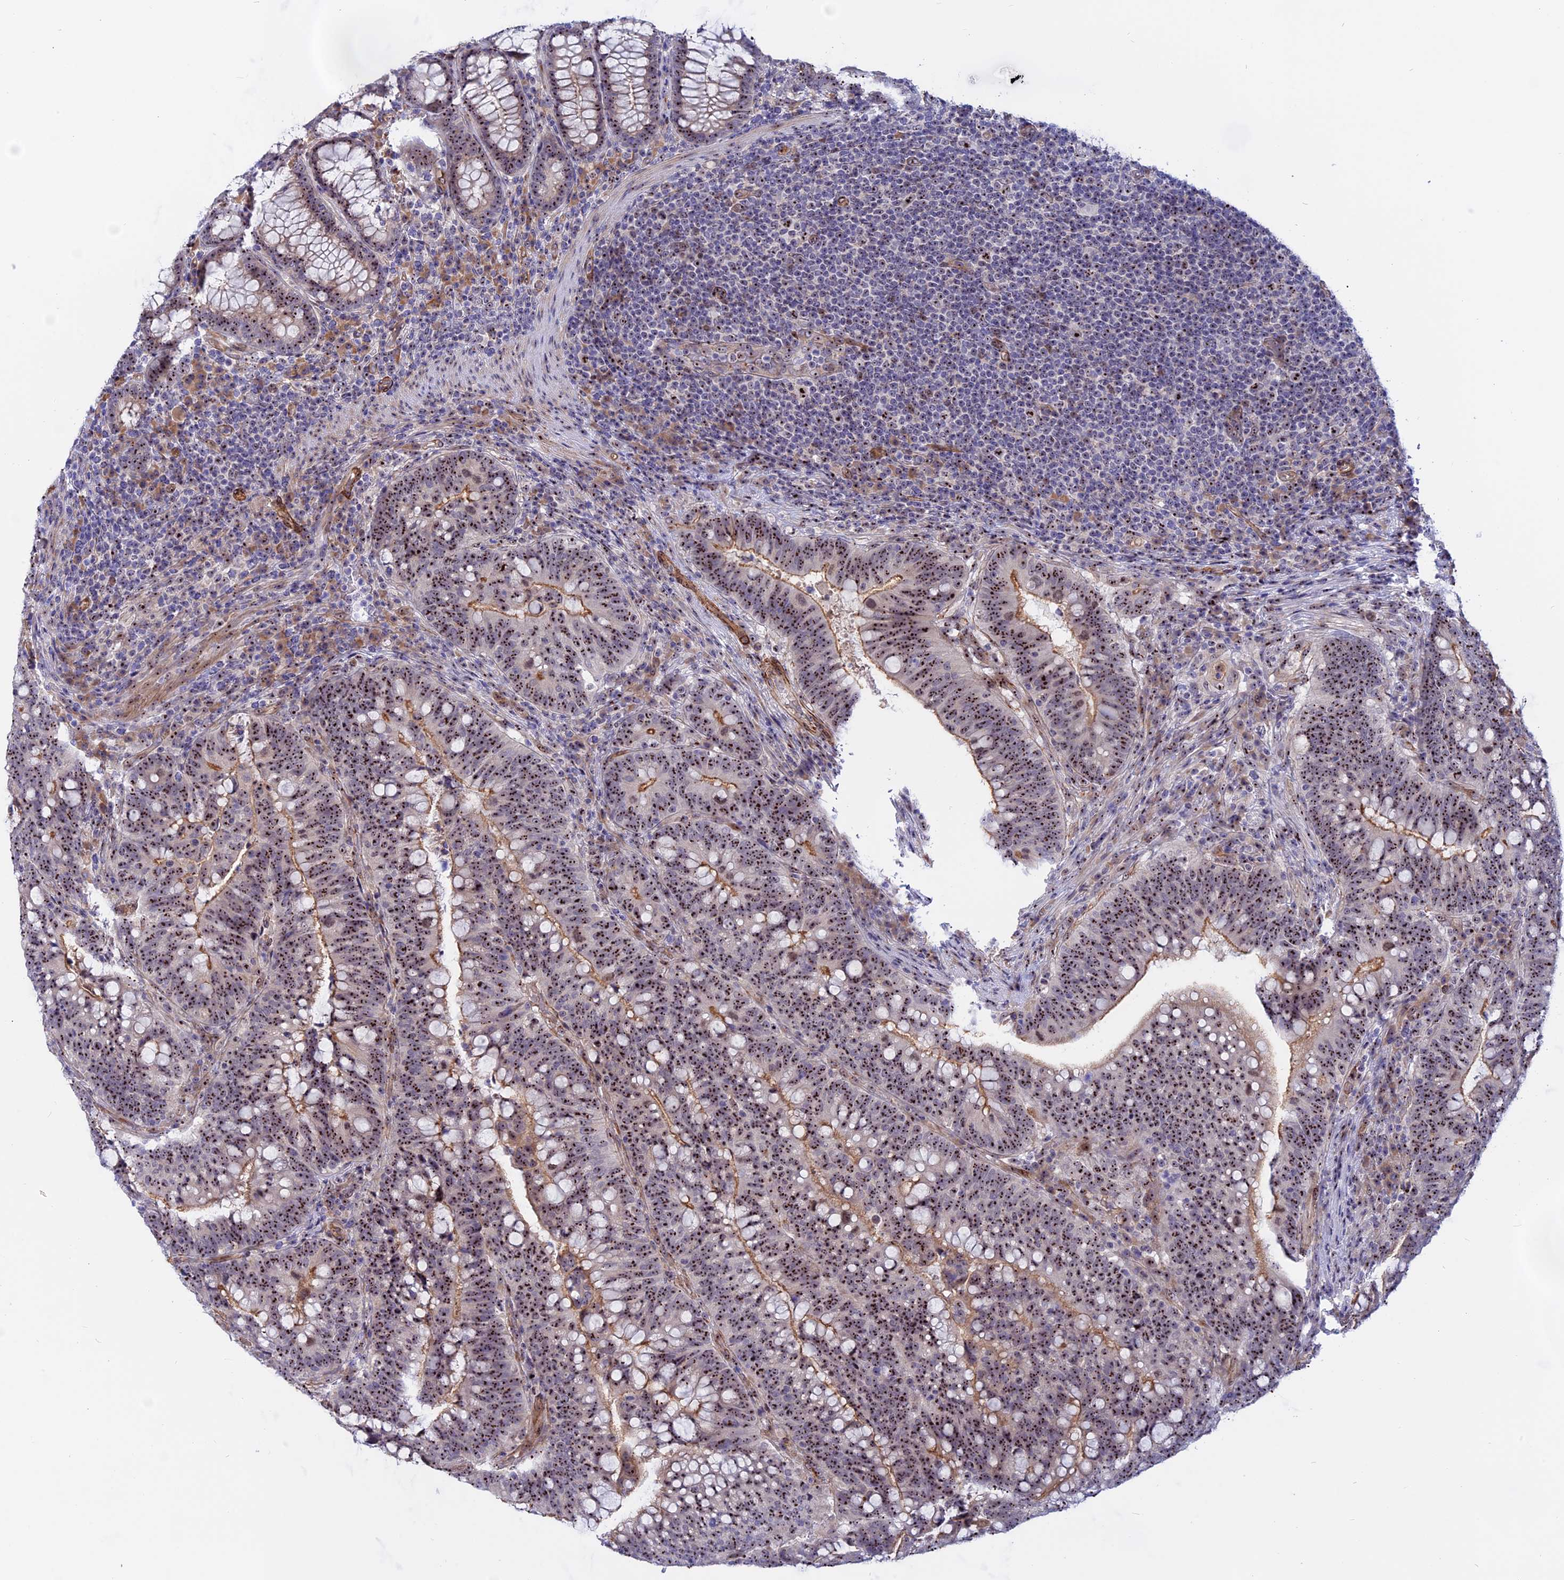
{"staining": {"intensity": "strong", "quantity": ">75%", "location": "cytoplasmic/membranous,nuclear"}, "tissue": "colorectal cancer", "cell_type": "Tumor cells", "image_type": "cancer", "snomed": [{"axis": "morphology", "description": "Normal tissue, NOS"}, {"axis": "morphology", "description": "Adenocarcinoma, NOS"}, {"axis": "topography", "description": "Colon"}], "caption": "Adenocarcinoma (colorectal) stained for a protein displays strong cytoplasmic/membranous and nuclear positivity in tumor cells.", "gene": "DBNDD1", "patient": {"sex": "female", "age": 66}}